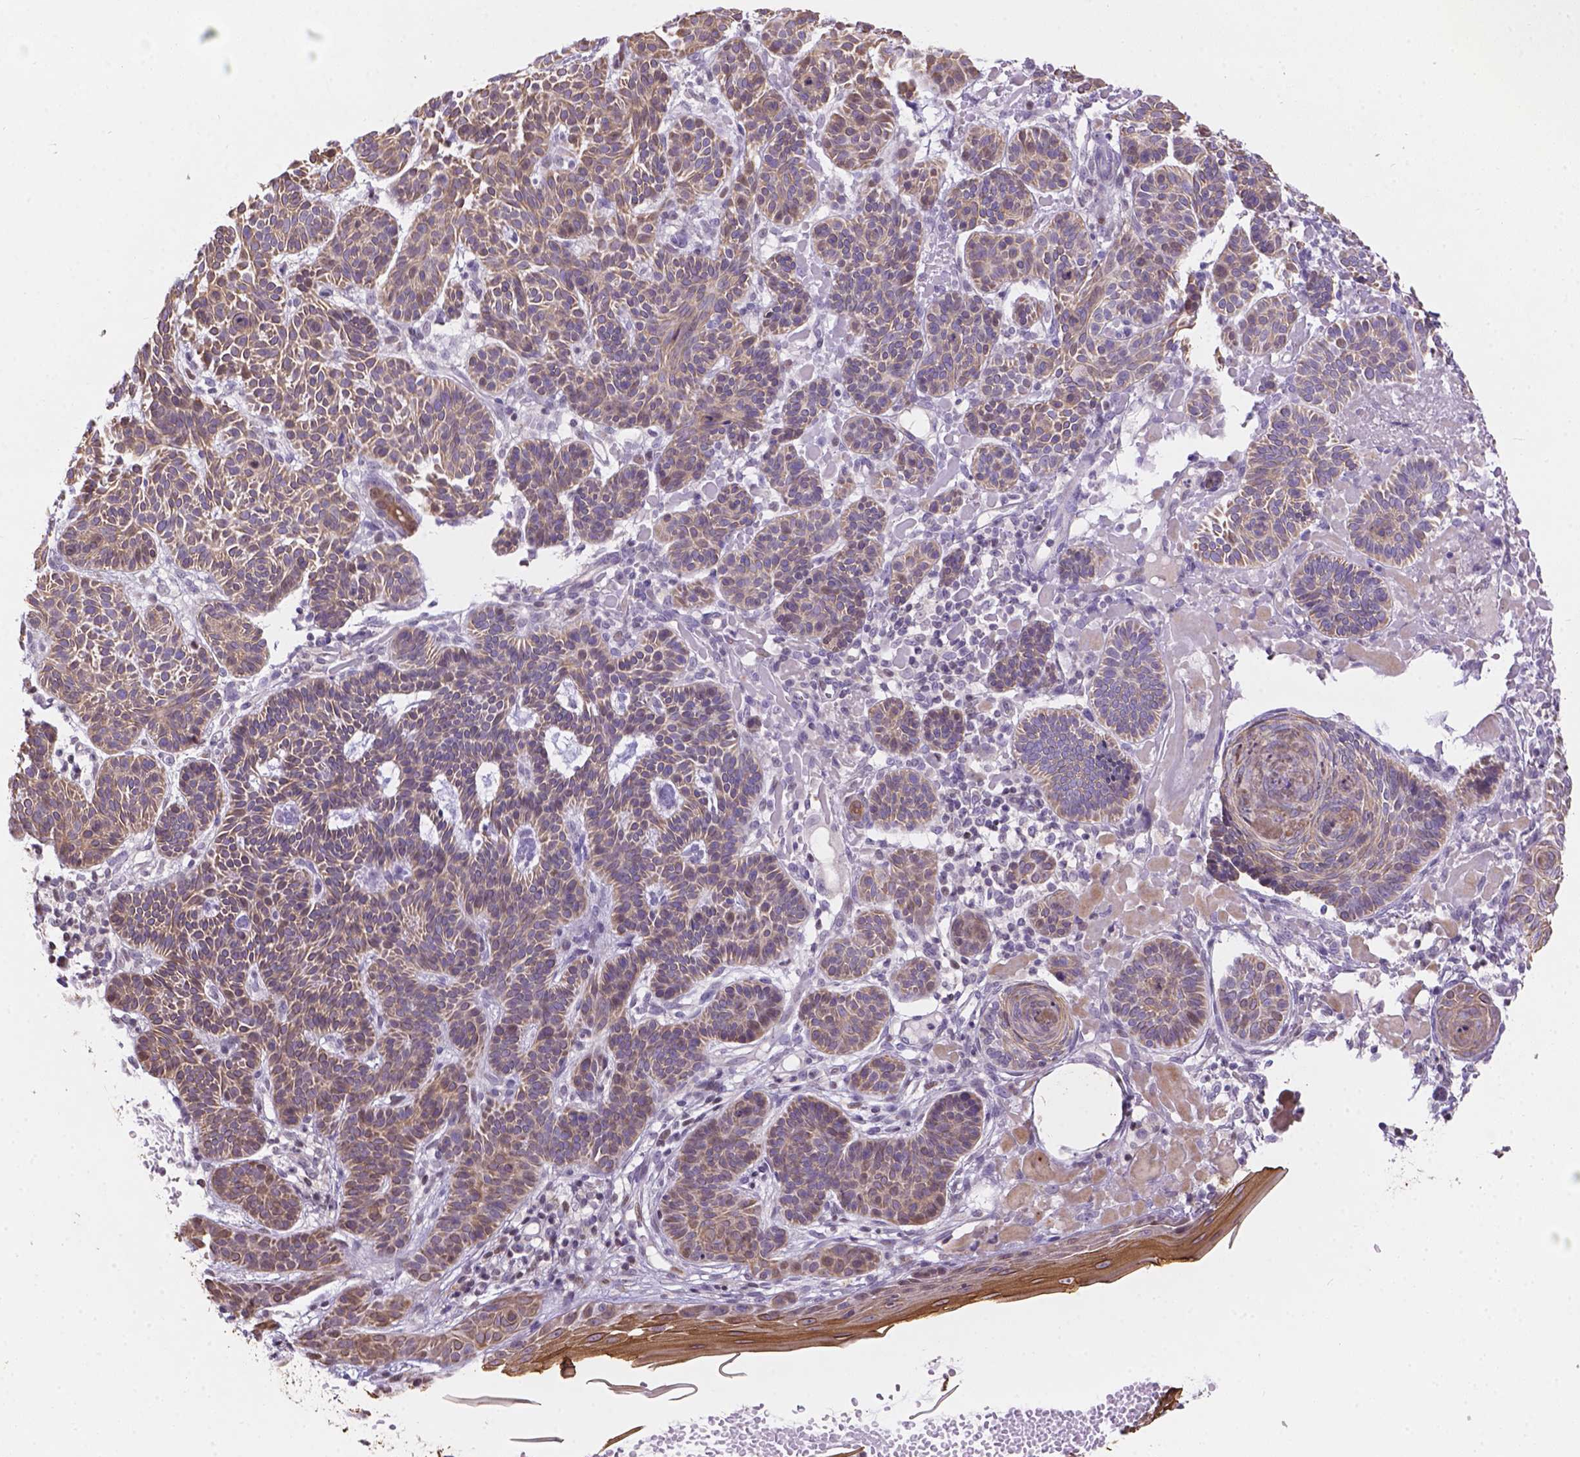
{"staining": {"intensity": "weak", "quantity": "25%-75%", "location": "cytoplasmic/membranous"}, "tissue": "skin cancer", "cell_type": "Tumor cells", "image_type": "cancer", "snomed": [{"axis": "morphology", "description": "Basal cell carcinoma"}, {"axis": "topography", "description": "Skin"}], "caption": "Skin cancer stained with IHC reveals weak cytoplasmic/membranous positivity in about 25%-75% of tumor cells.", "gene": "DMWD", "patient": {"sex": "male", "age": 85}}